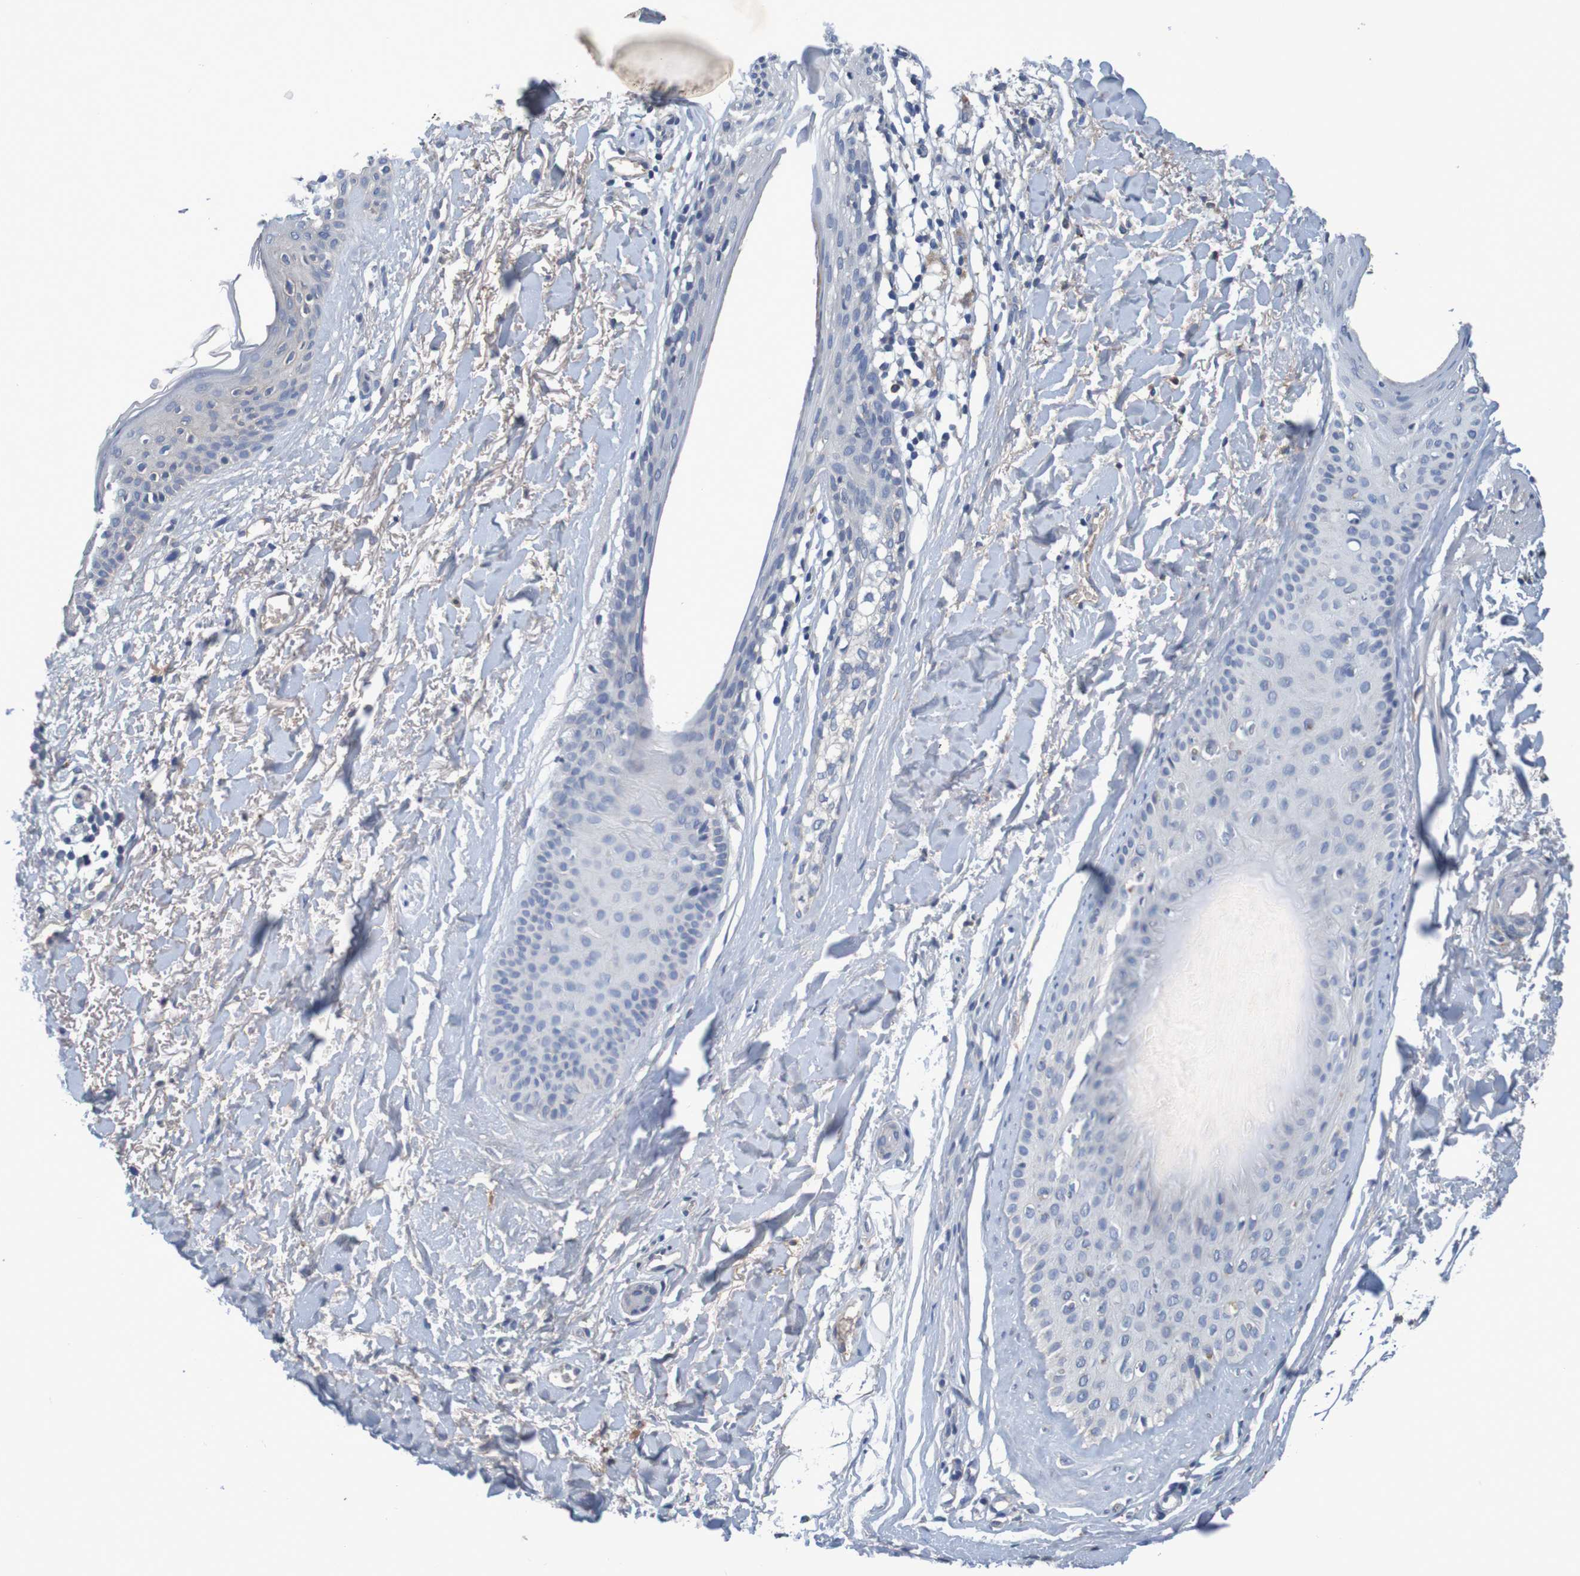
{"staining": {"intensity": "negative", "quantity": "none", "location": "none"}, "tissue": "skin cancer", "cell_type": "Tumor cells", "image_type": "cancer", "snomed": [{"axis": "morphology", "description": "Normal tissue, NOS"}, {"axis": "morphology", "description": "Basal cell carcinoma"}, {"axis": "topography", "description": "Skin"}], "caption": "High magnification brightfield microscopy of basal cell carcinoma (skin) stained with DAB (3,3'-diaminobenzidine) (brown) and counterstained with hematoxylin (blue): tumor cells show no significant positivity.", "gene": "LTA", "patient": {"sex": "female", "age": 70}}